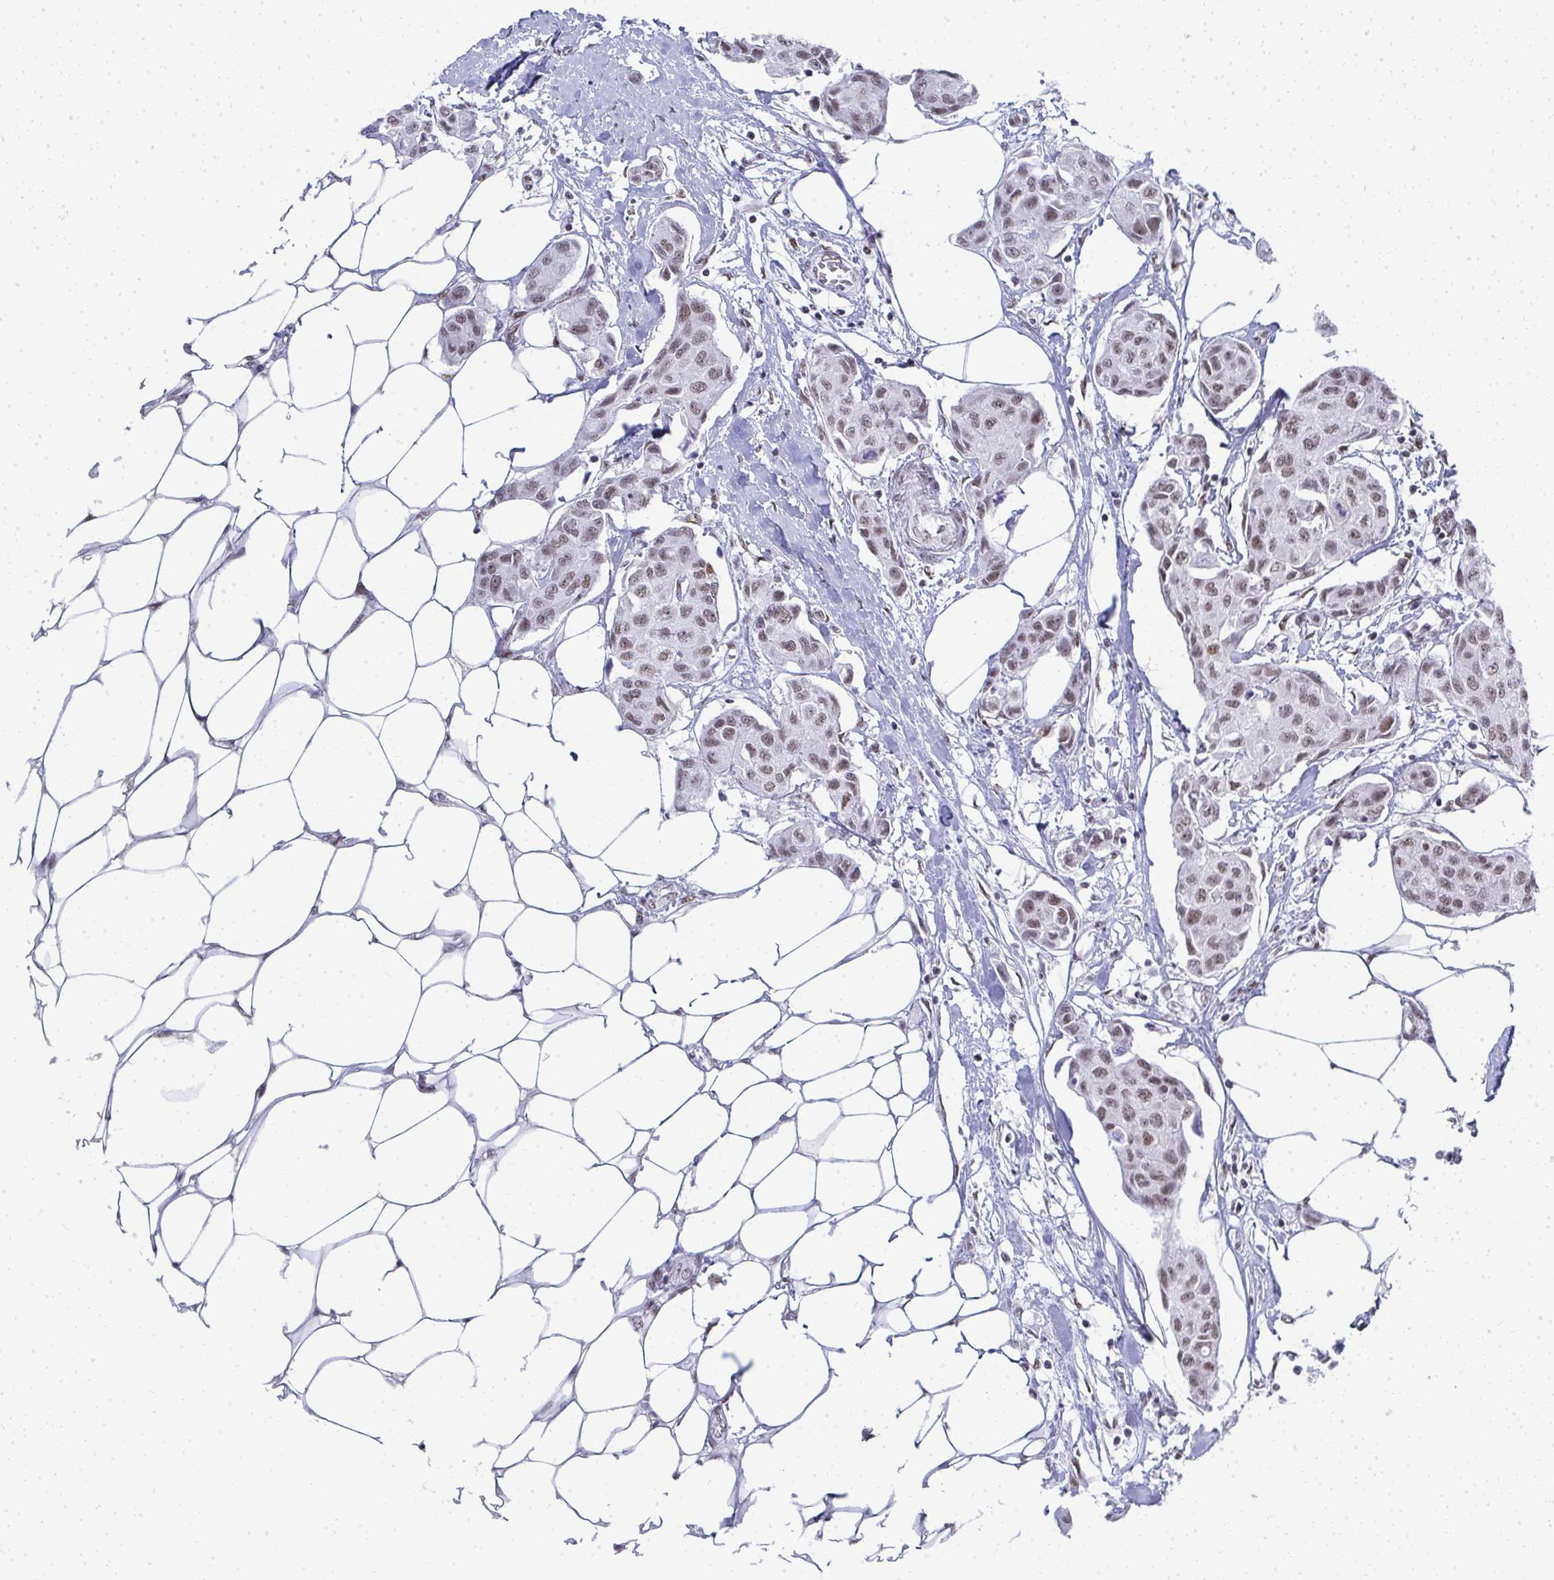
{"staining": {"intensity": "moderate", "quantity": ">75%", "location": "nuclear"}, "tissue": "breast cancer", "cell_type": "Tumor cells", "image_type": "cancer", "snomed": [{"axis": "morphology", "description": "Duct carcinoma"}, {"axis": "topography", "description": "Breast"}, {"axis": "topography", "description": "Lymph node"}], "caption": "Immunohistochemical staining of breast cancer (infiltrating ductal carcinoma) displays medium levels of moderate nuclear protein staining in approximately >75% of tumor cells.", "gene": "CREBBP", "patient": {"sex": "female", "age": 80}}